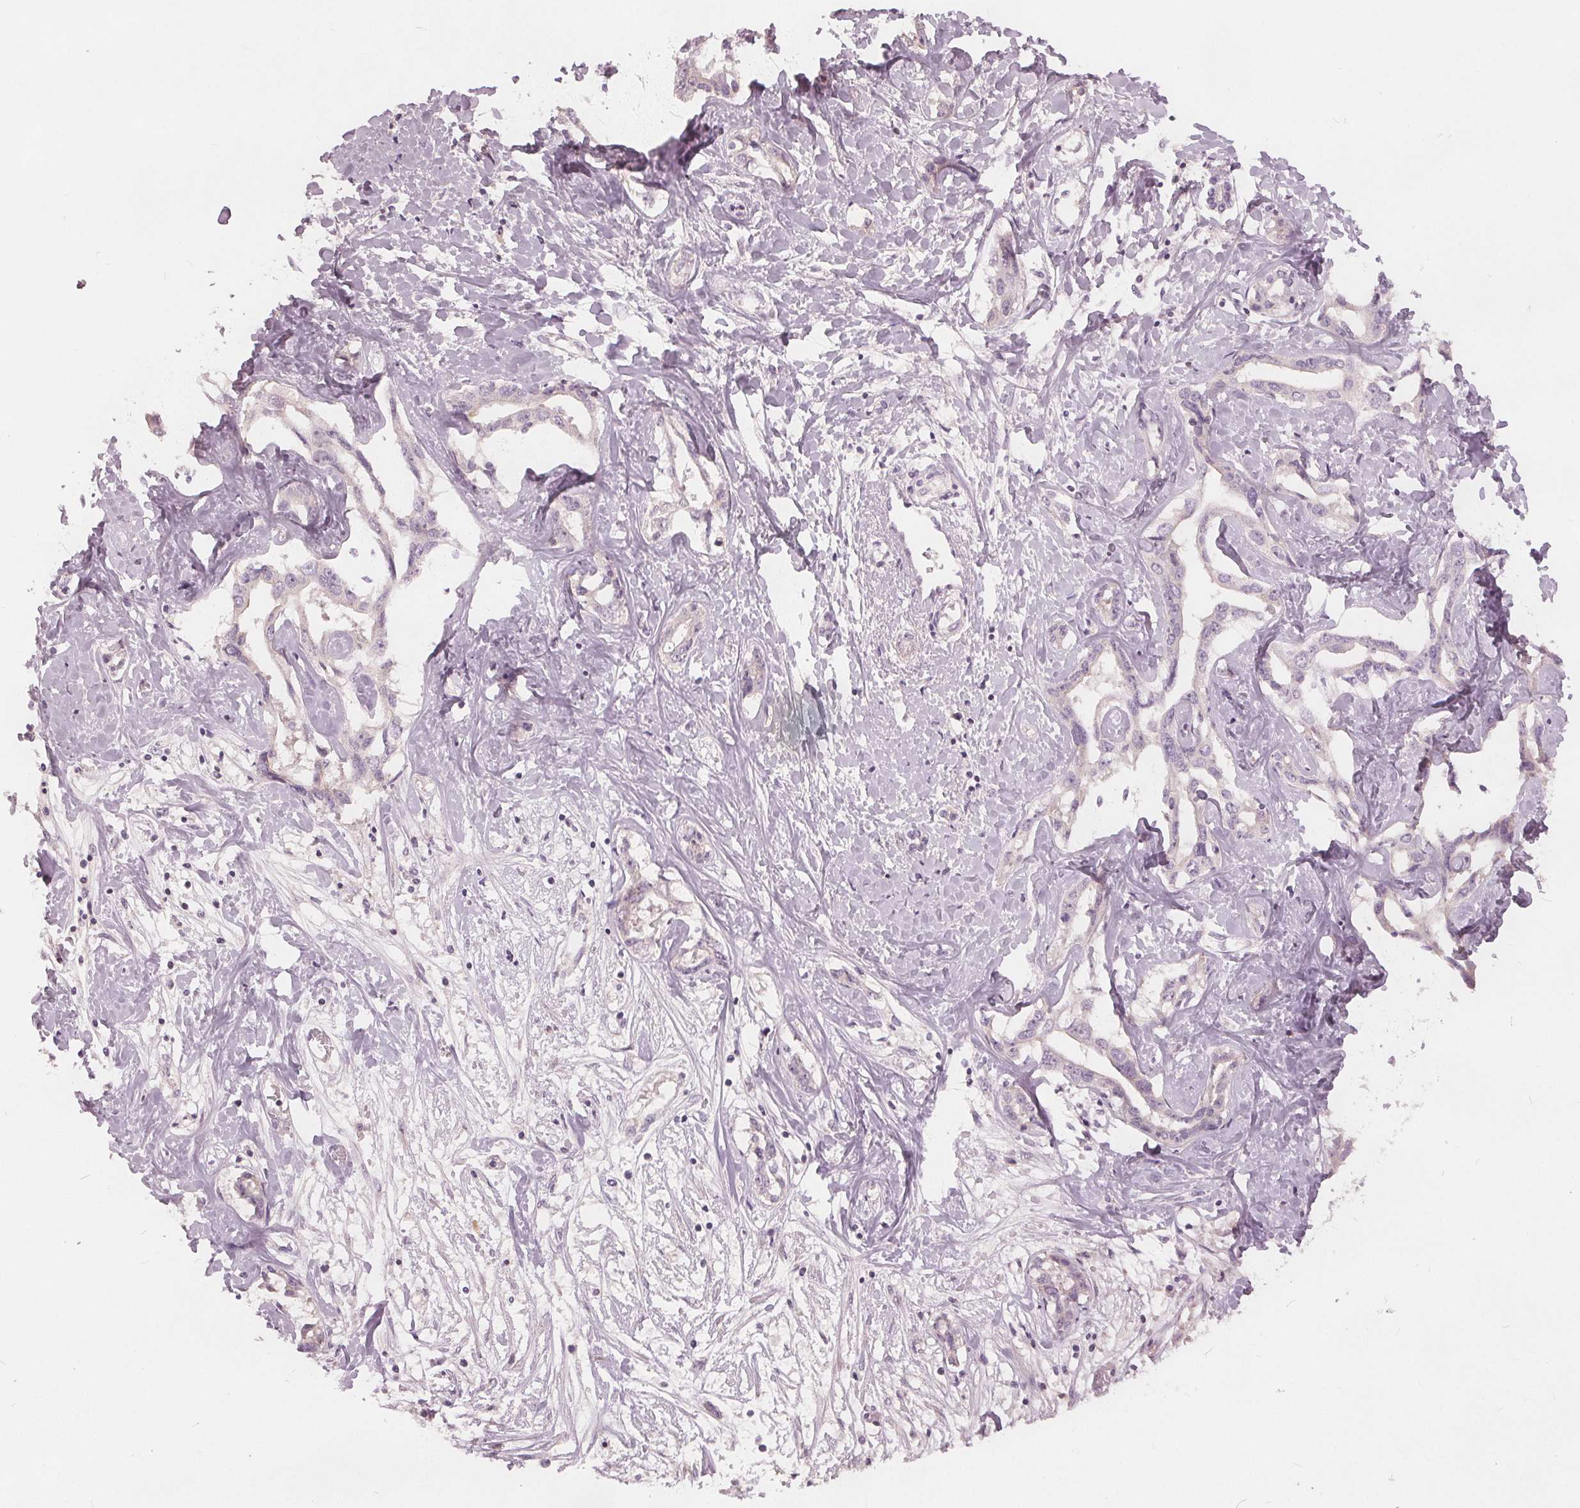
{"staining": {"intensity": "negative", "quantity": "none", "location": "none"}, "tissue": "liver cancer", "cell_type": "Tumor cells", "image_type": "cancer", "snomed": [{"axis": "morphology", "description": "Cholangiocarcinoma"}, {"axis": "topography", "description": "Liver"}], "caption": "DAB (3,3'-diaminobenzidine) immunohistochemical staining of cholangiocarcinoma (liver) exhibits no significant staining in tumor cells.", "gene": "KLK13", "patient": {"sex": "male", "age": 59}}